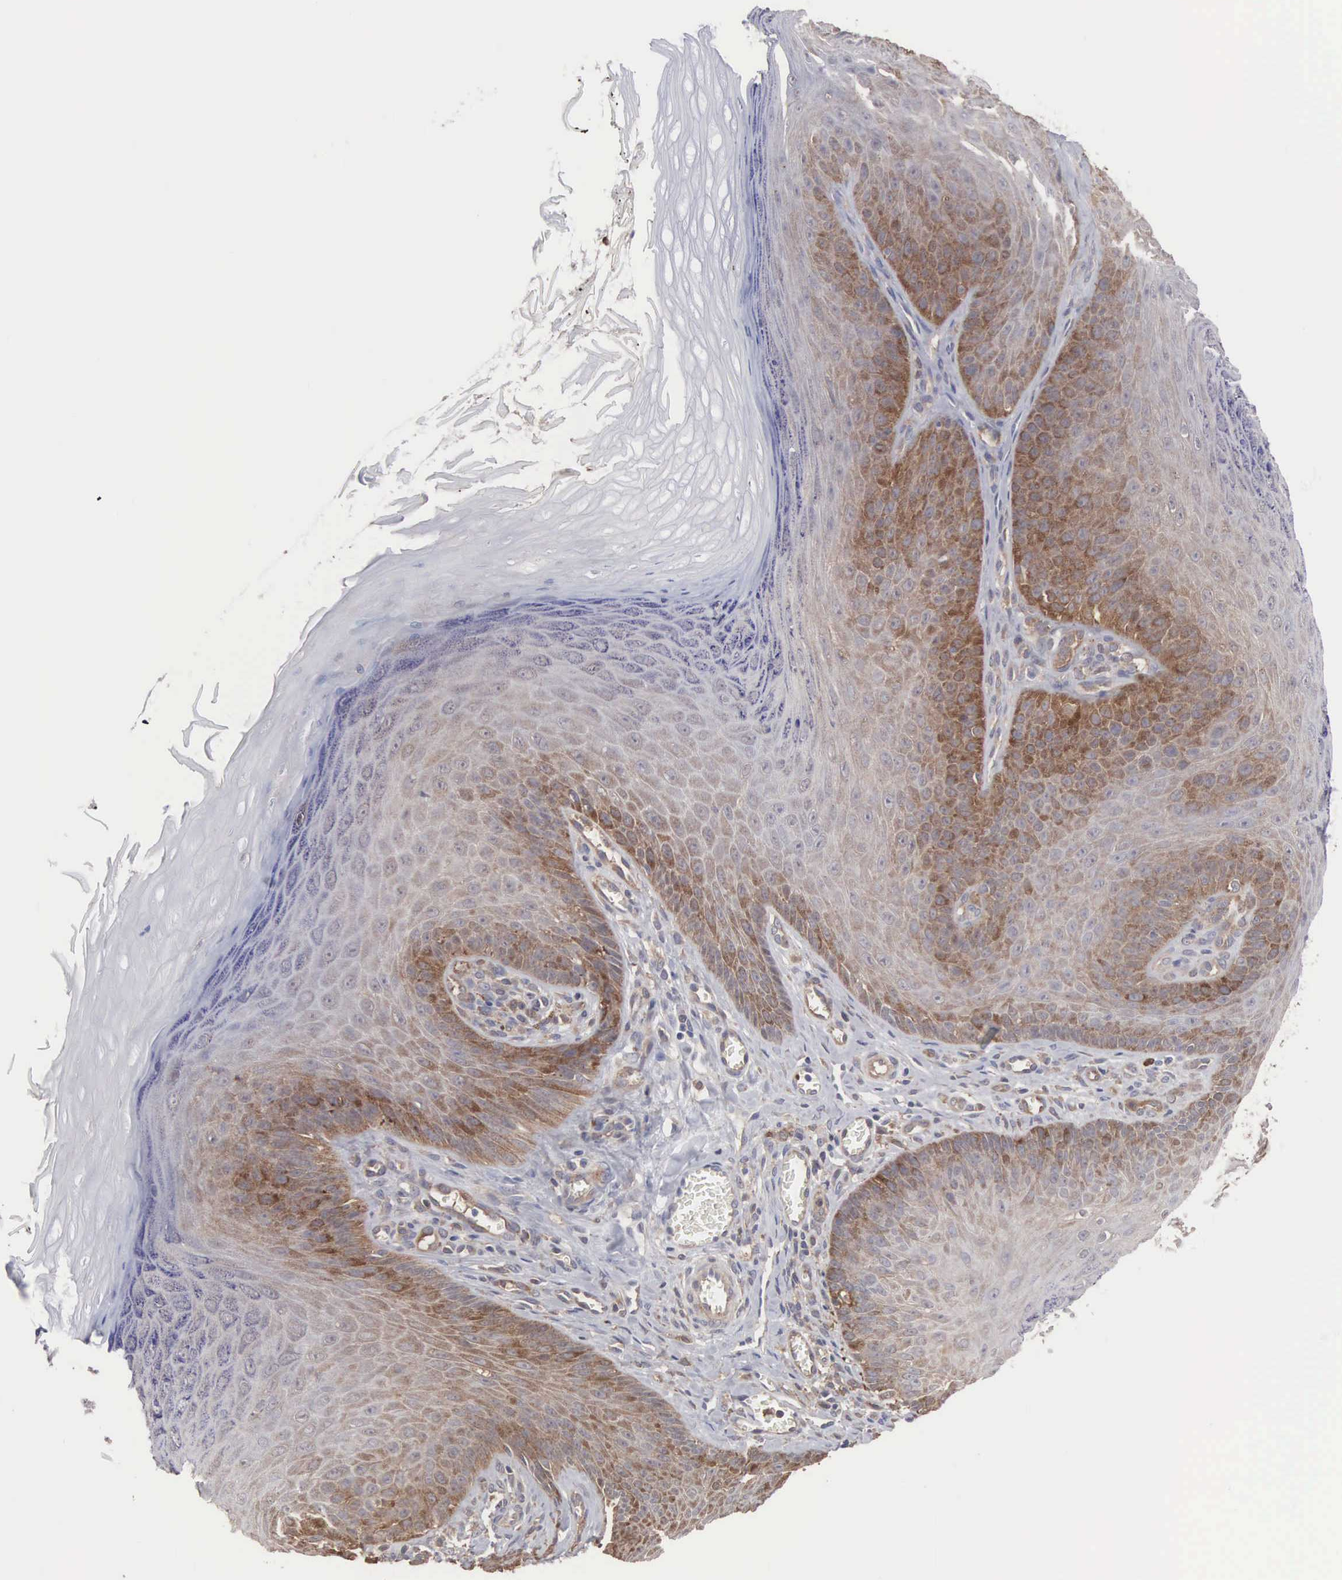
{"staining": {"intensity": "moderate", "quantity": ">75%", "location": "cytoplasmic/membranous"}, "tissue": "skin", "cell_type": "Fibroblasts", "image_type": "normal", "snomed": [{"axis": "morphology", "description": "Normal tissue, NOS"}, {"axis": "topography", "description": "Skin"}], "caption": "Protein analysis of benign skin reveals moderate cytoplasmic/membranous staining in approximately >75% of fibroblasts.", "gene": "MTHFD1", "patient": {"sex": "female", "age": 15}}